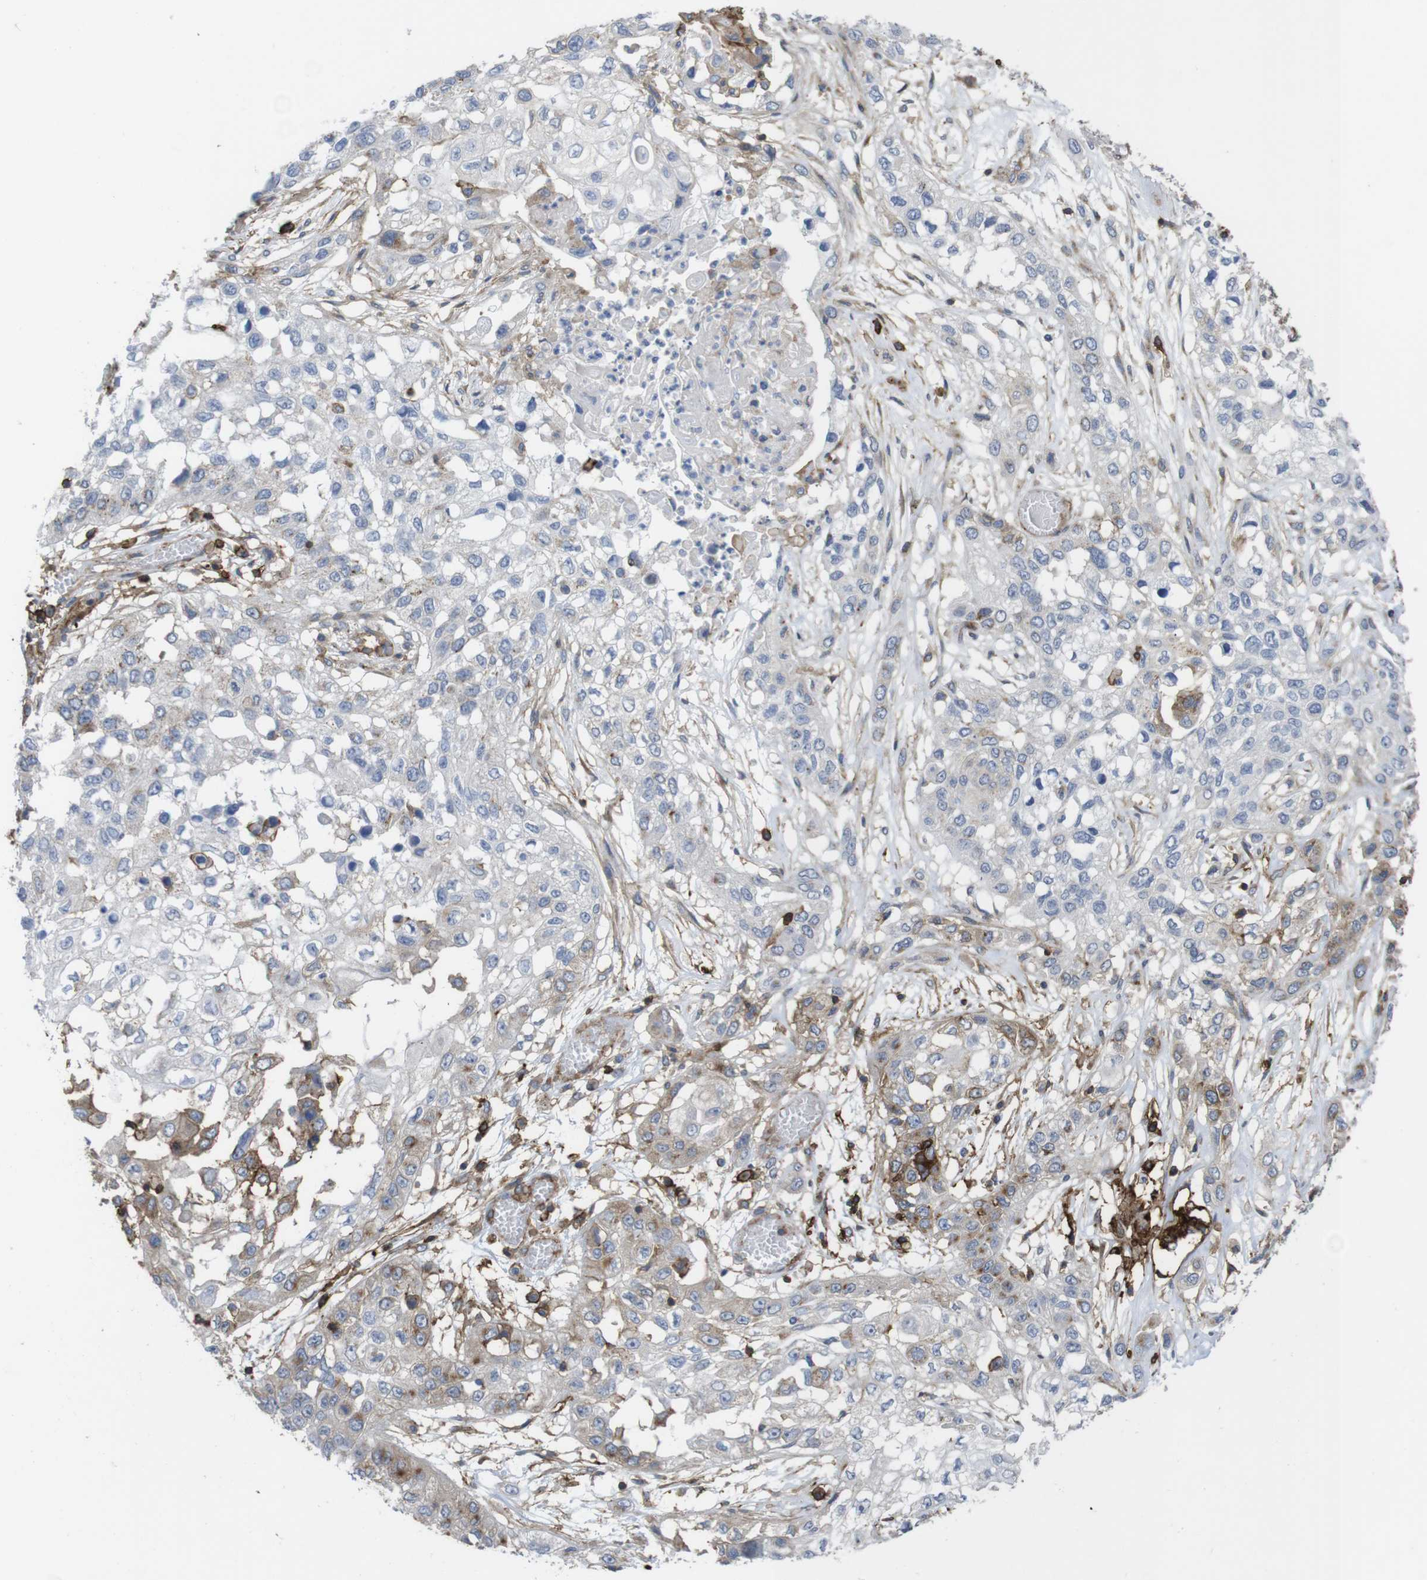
{"staining": {"intensity": "weak", "quantity": "<25%", "location": "cytoplasmic/membranous"}, "tissue": "lung cancer", "cell_type": "Tumor cells", "image_type": "cancer", "snomed": [{"axis": "morphology", "description": "Squamous cell carcinoma, NOS"}, {"axis": "topography", "description": "Lung"}], "caption": "Tumor cells show no significant protein expression in lung cancer.", "gene": "CCR6", "patient": {"sex": "male", "age": 71}}